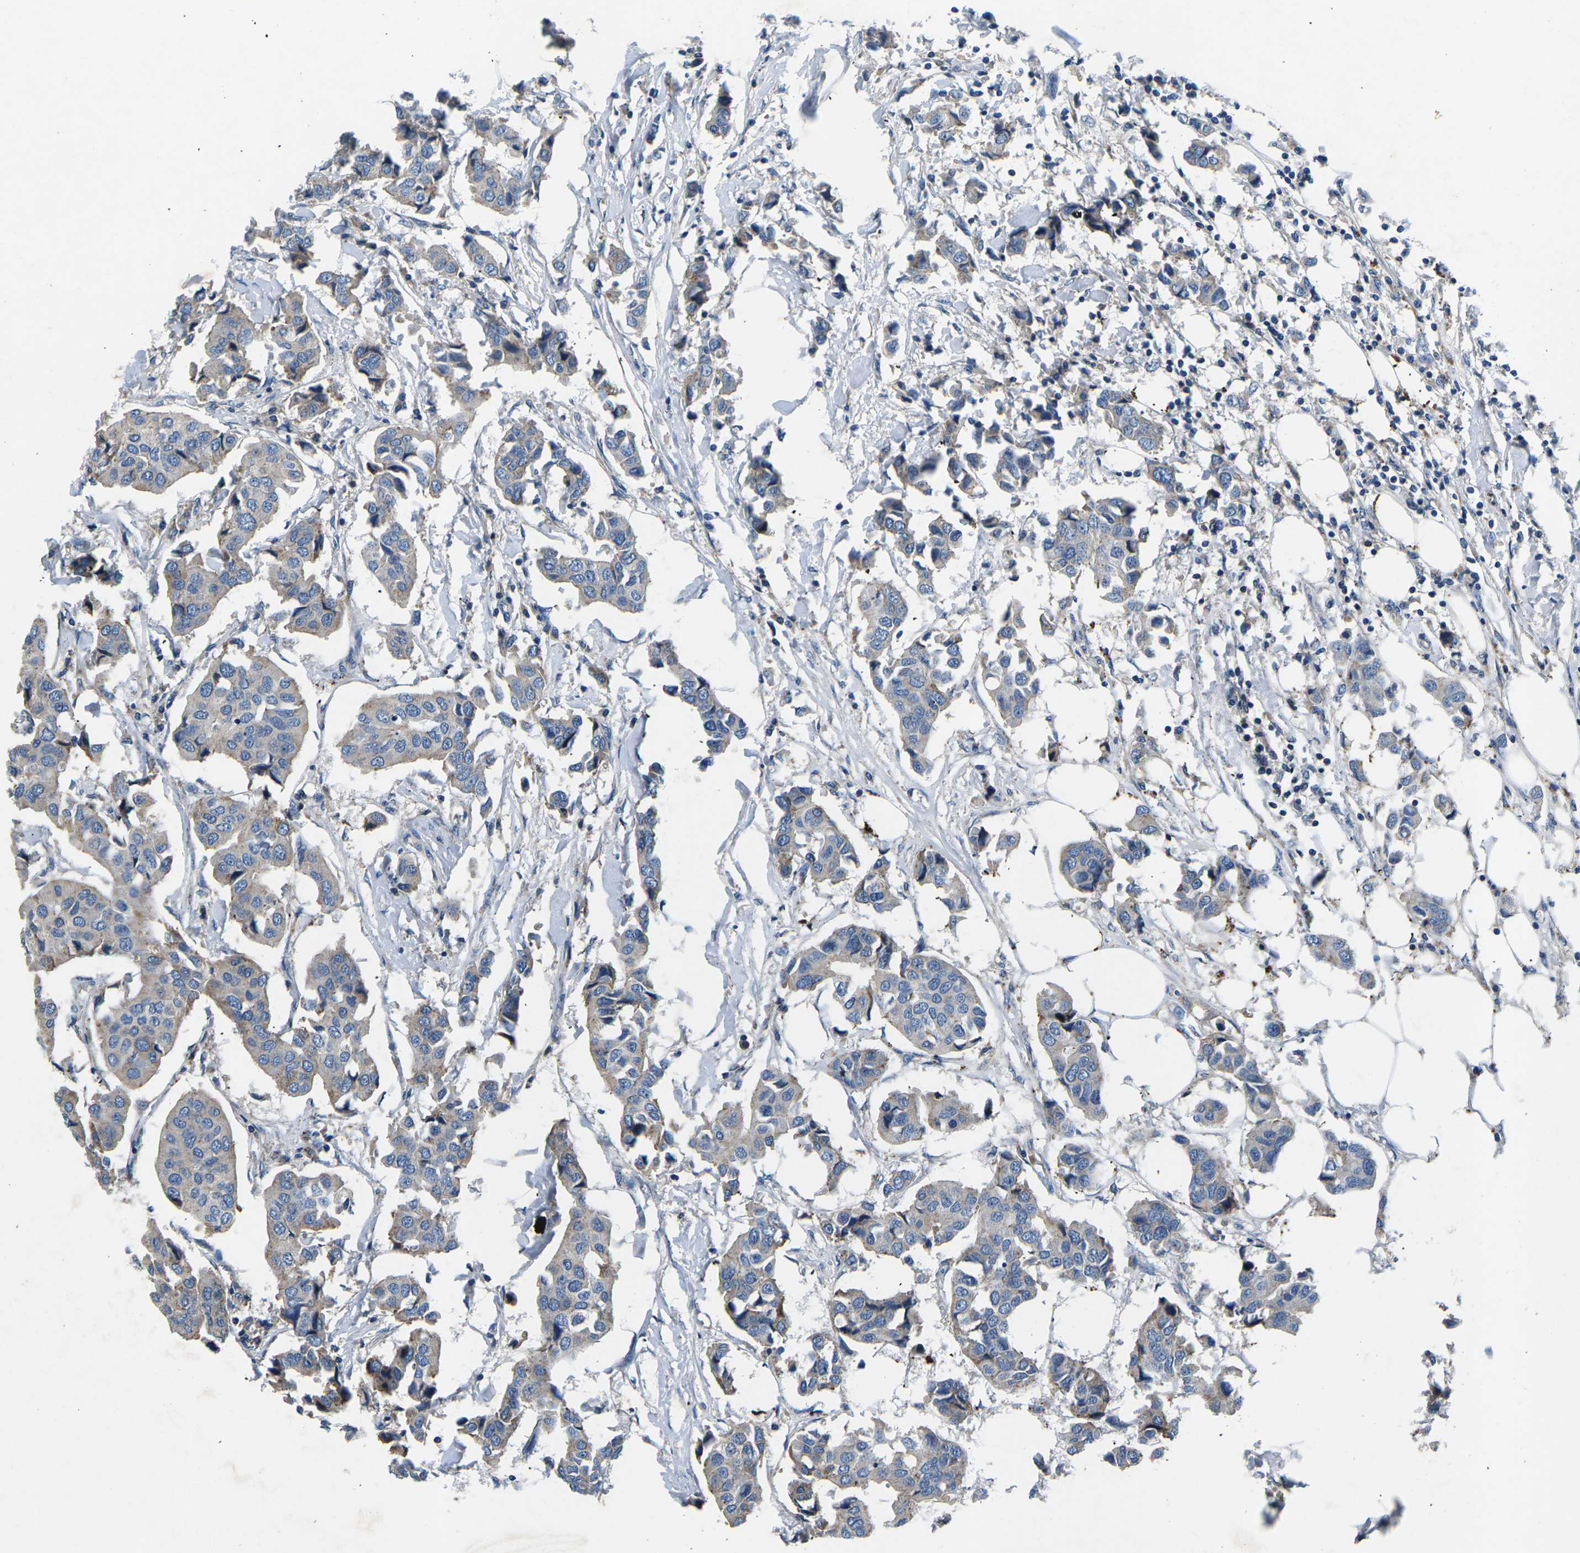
{"staining": {"intensity": "weak", "quantity": "25%-75%", "location": "cytoplasmic/membranous"}, "tissue": "breast cancer", "cell_type": "Tumor cells", "image_type": "cancer", "snomed": [{"axis": "morphology", "description": "Duct carcinoma"}, {"axis": "topography", "description": "Breast"}], "caption": "Human breast invasive ductal carcinoma stained with a protein marker demonstrates weak staining in tumor cells.", "gene": "PDCD6IP", "patient": {"sex": "female", "age": 80}}